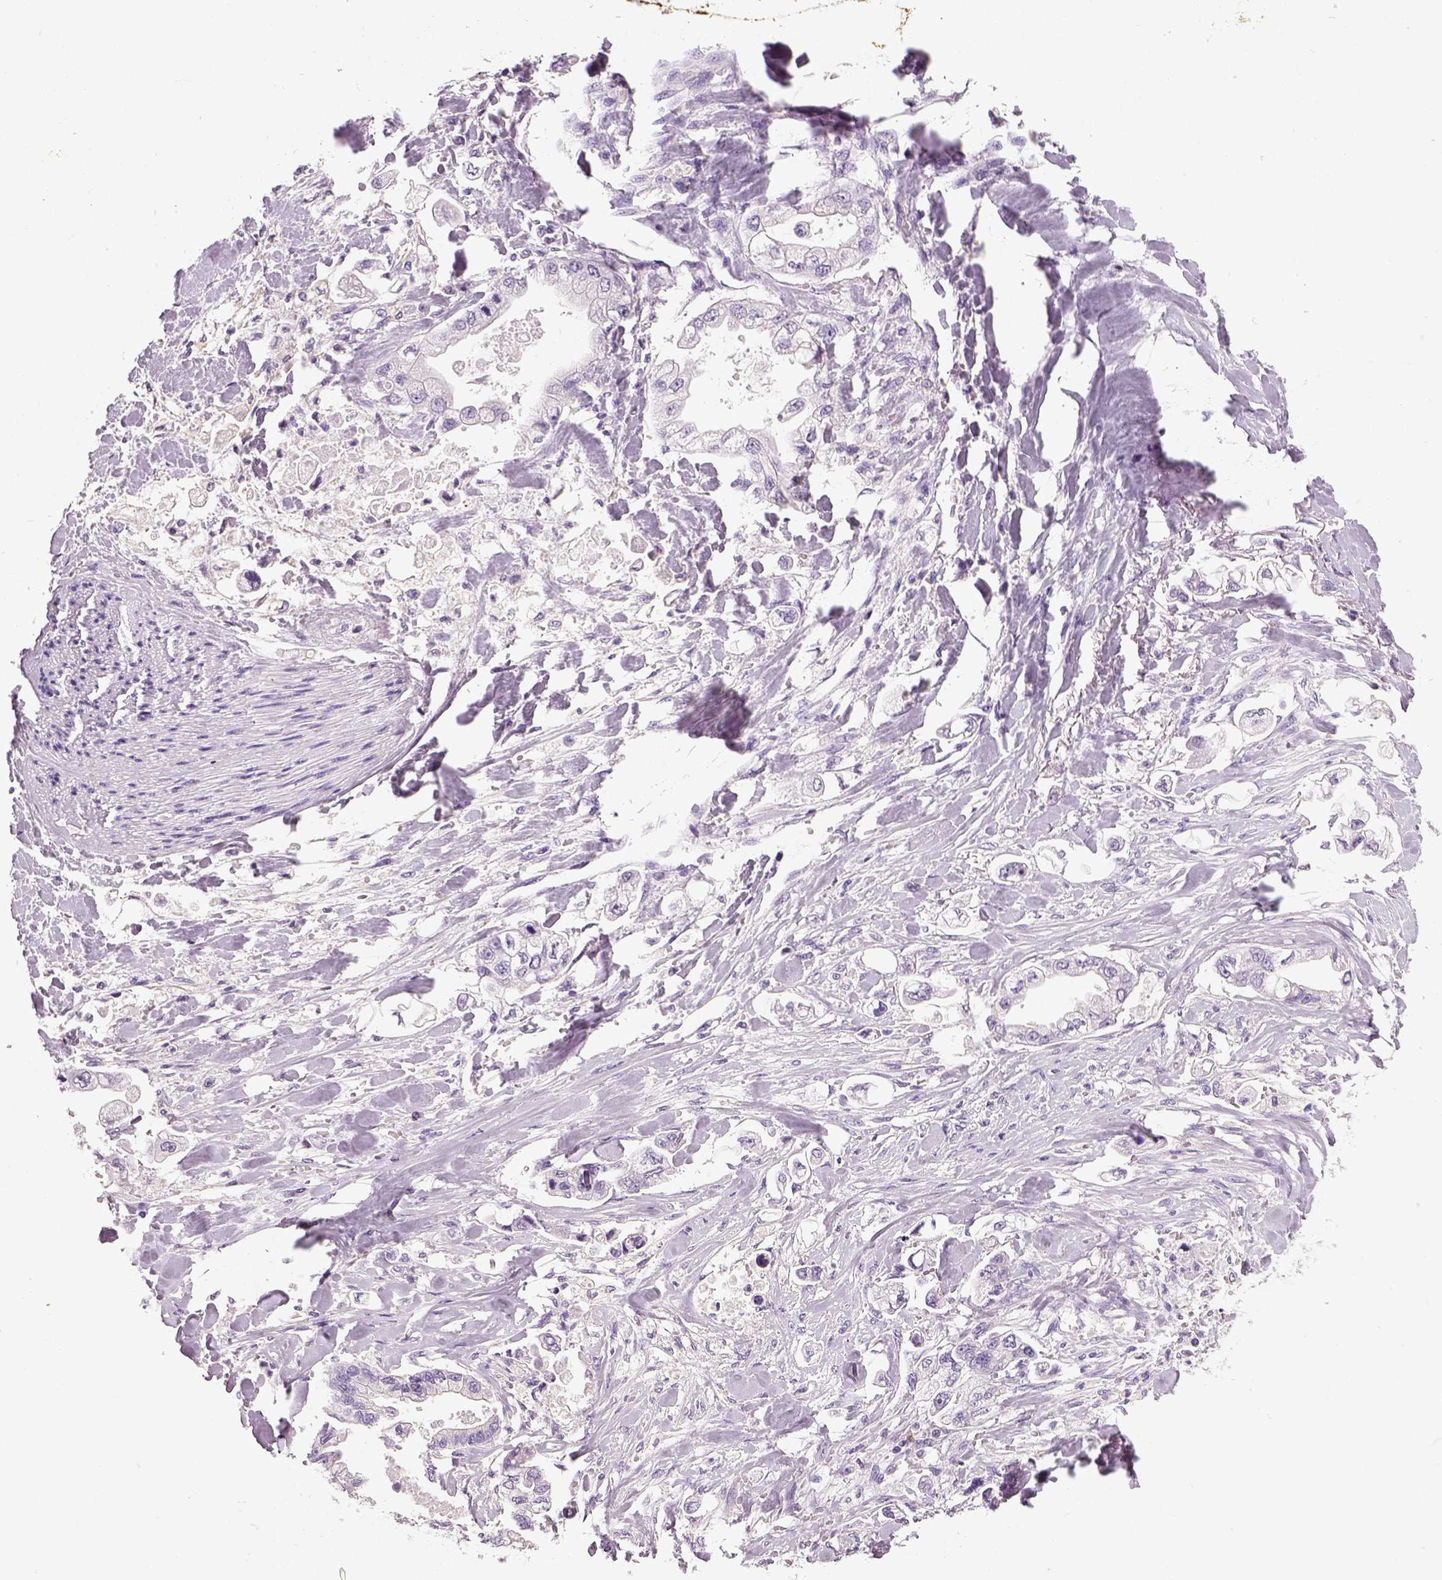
{"staining": {"intensity": "negative", "quantity": "none", "location": "none"}, "tissue": "stomach cancer", "cell_type": "Tumor cells", "image_type": "cancer", "snomed": [{"axis": "morphology", "description": "Adenocarcinoma, NOS"}, {"axis": "topography", "description": "Stomach"}], "caption": "Immunohistochemistry image of adenocarcinoma (stomach) stained for a protein (brown), which exhibits no positivity in tumor cells. (IHC, brightfield microscopy, high magnification).", "gene": "NECAB2", "patient": {"sex": "male", "age": 62}}